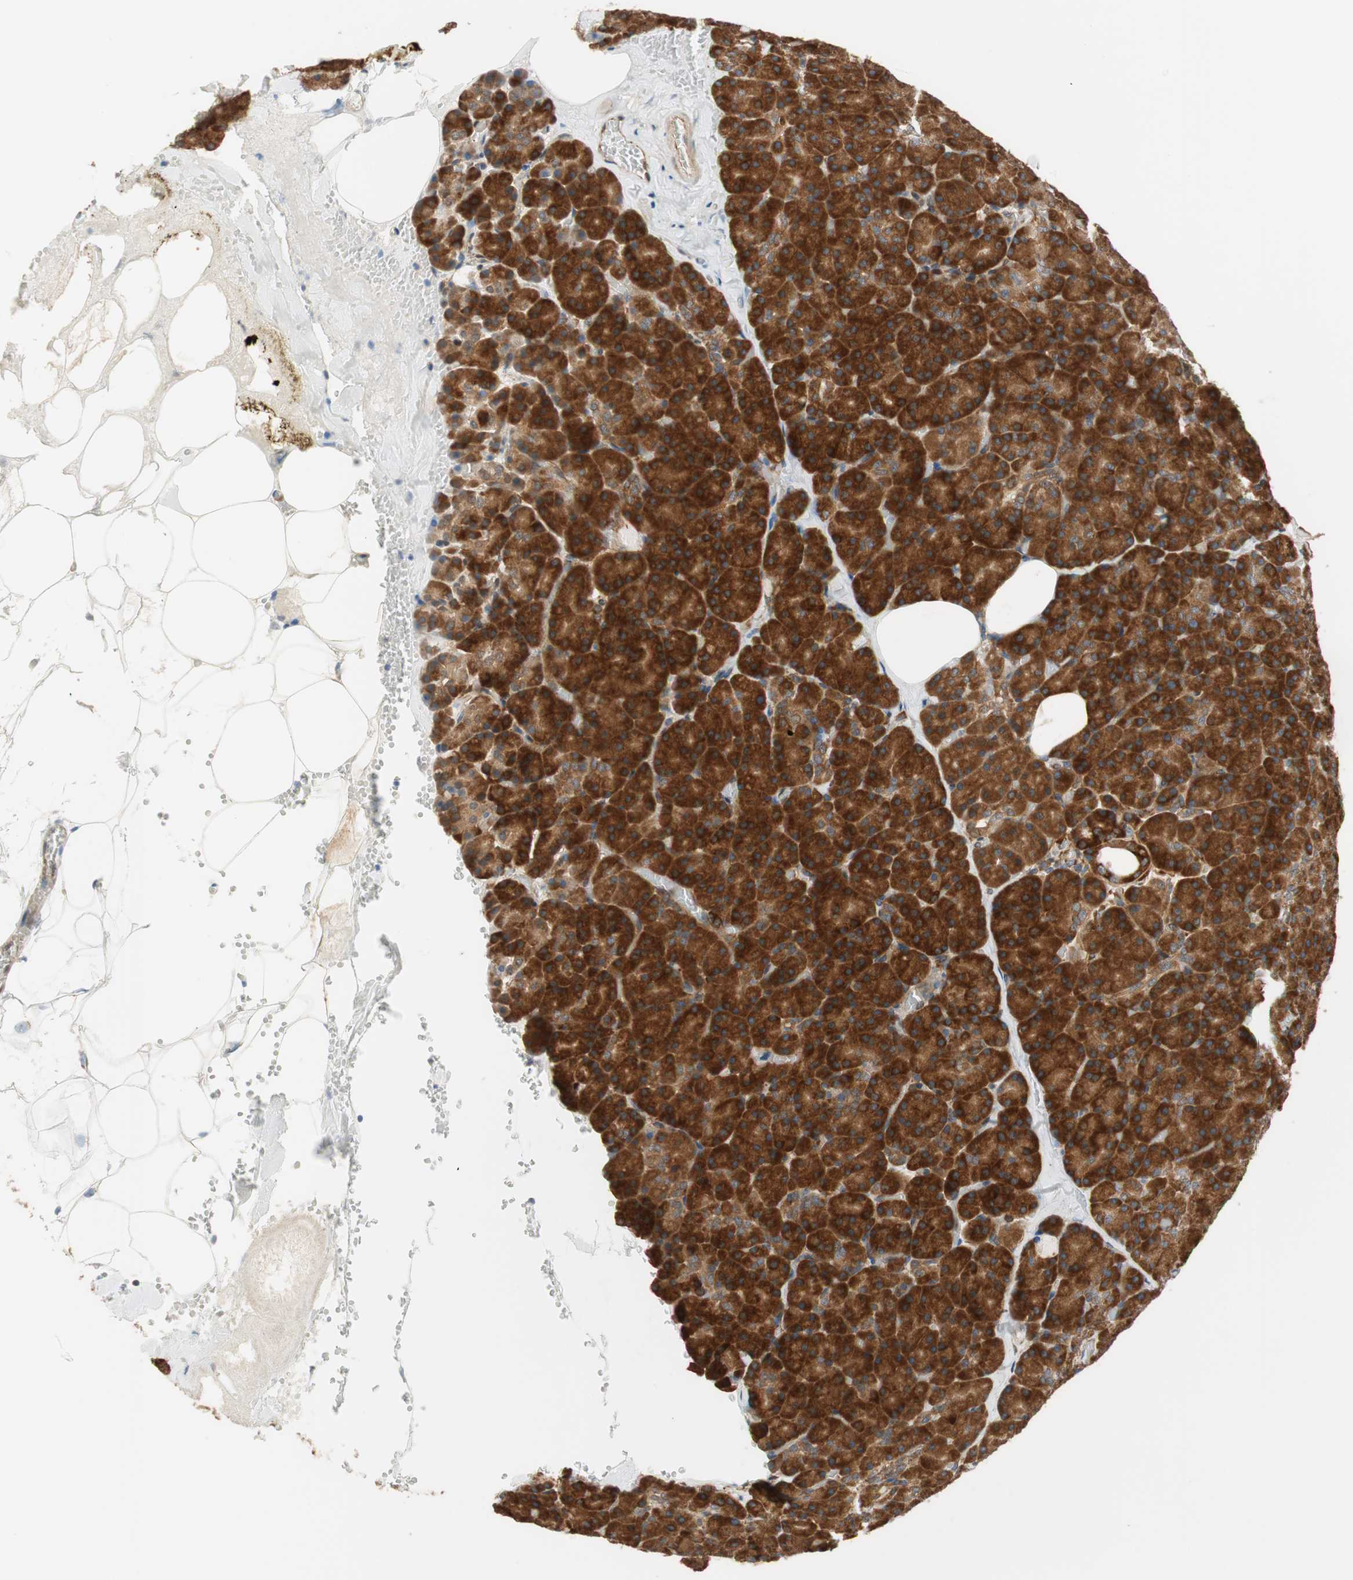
{"staining": {"intensity": "strong", "quantity": ">75%", "location": "cytoplasmic/membranous"}, "tissue": "pancreas", "cell_type": "Exocrine glandular cells", "image_type": "normal", "snomed": [{"axis": "morphology", "description": "Normal tissue, NOS"}, {"axis": "topography", "description": "Pancreas"}], "caption": "Strong cytoplasmic/membranous positivity for a protein is appreciated in about >75% of exocrine glandular cells of normal pancreas using immunohistochemistry (IHC).", "gene": "WASL", "patient": {"sex": "female", "age": 35}}